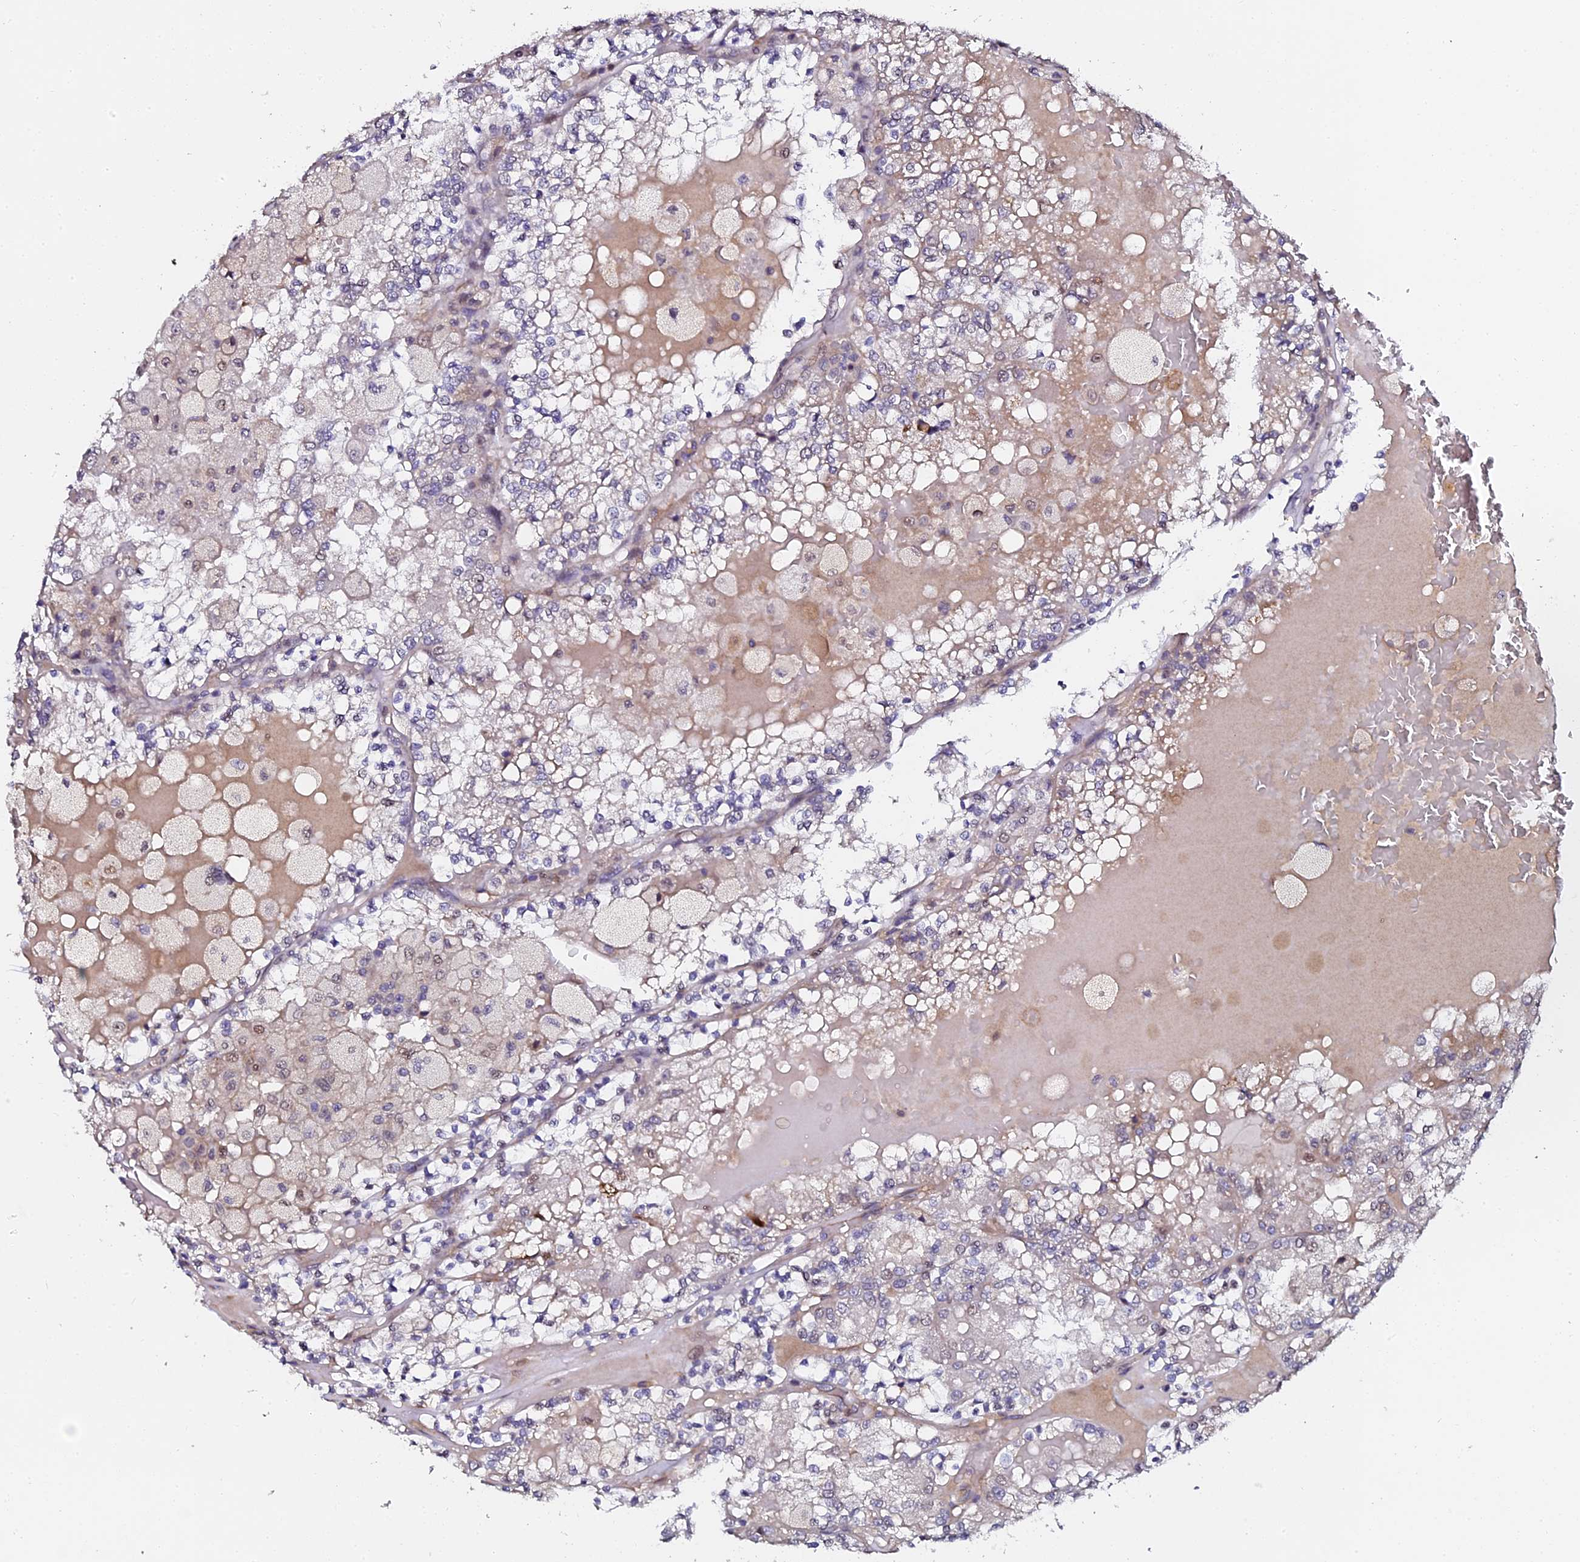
{"staining": {"intensity": "negative", "quantity": "none", "location": "none"}, "tissue": "renal cancer", "cell_type": "Tumor cells", "image_type": "cancer", "snomed": [{"axis": "morphology", "description": "Adenocarcinoma, NOS"}, {"axis": "topography", "description": "Kidney"}], "caption": "Immunohistochemistry histopathology image of human renal cancer stained for a protein (brown), which demonstrates no expression in tumor cells. (DAB (3,3'-diaminobenzidine) immunohistochemistry (IHC), high magnification).", "gene": "GPN3", "patient": {"sex": "female", "age": 56}}